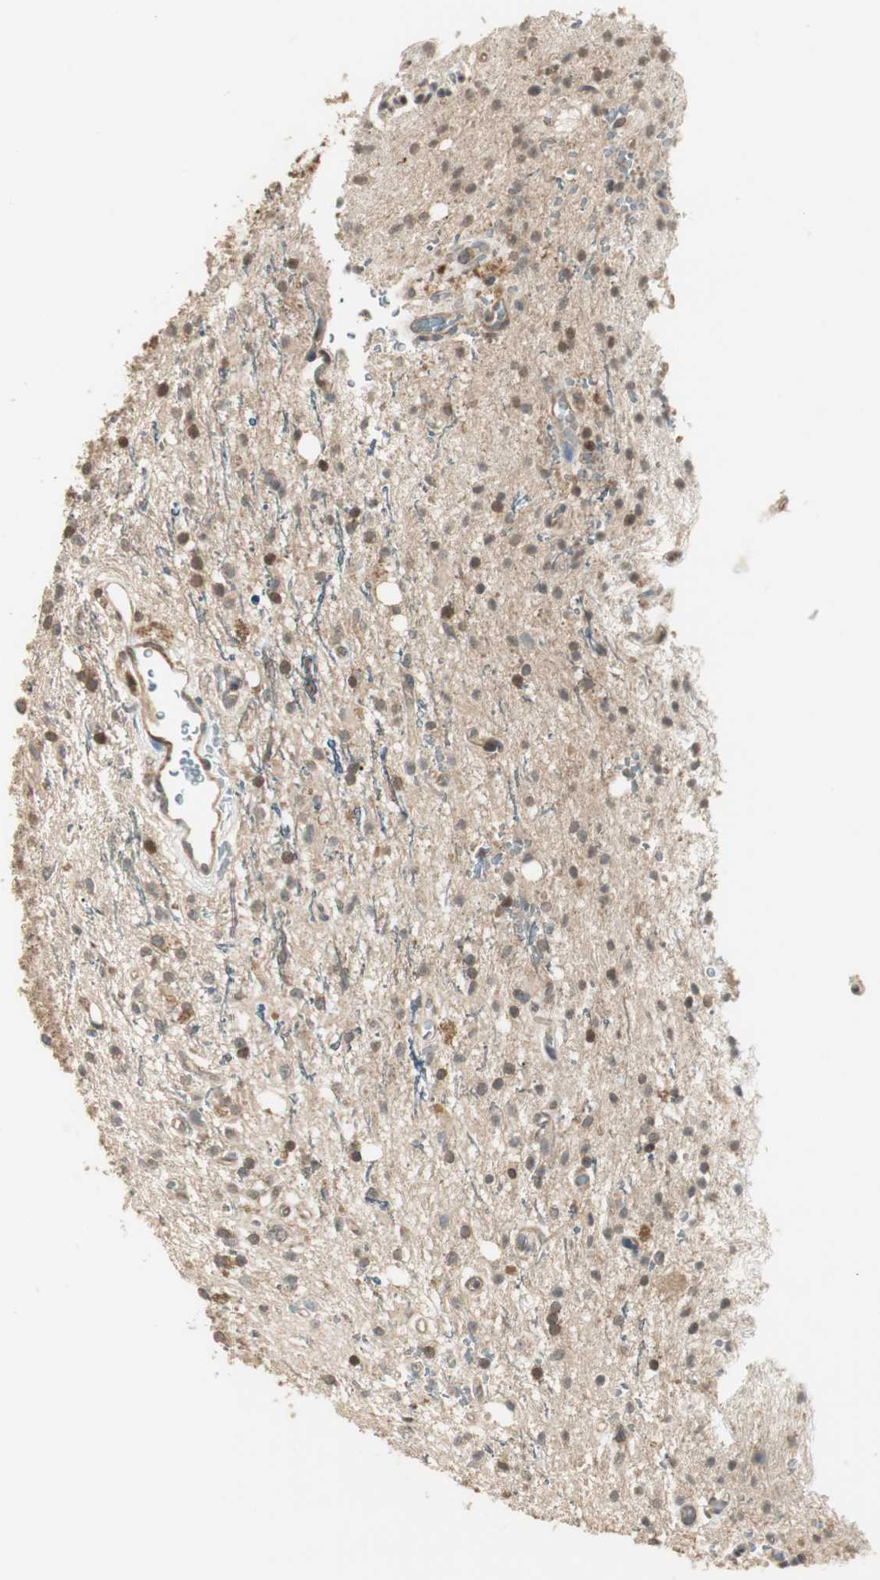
{"staining": {"intensity": "moderate", "quantity": "25%-75%", "location": "nuclear"}, "tissue": "glioma", "cell_type": "Tumor cells", "image_type": "cancer", "snomed": [{"axis": "morphology", "description": "Glioma, malignant, High grade"}, {"axis": "topography", "description": "Brain"}], "caption": "This image demonstrates immunohistochemistry (IHC) staining of human glioma, with medium moderate nuclear staining in about 25%-75% of tumor cells.", "gene": "PFDN5", "patient": {"sex": "male", "age": 47}}